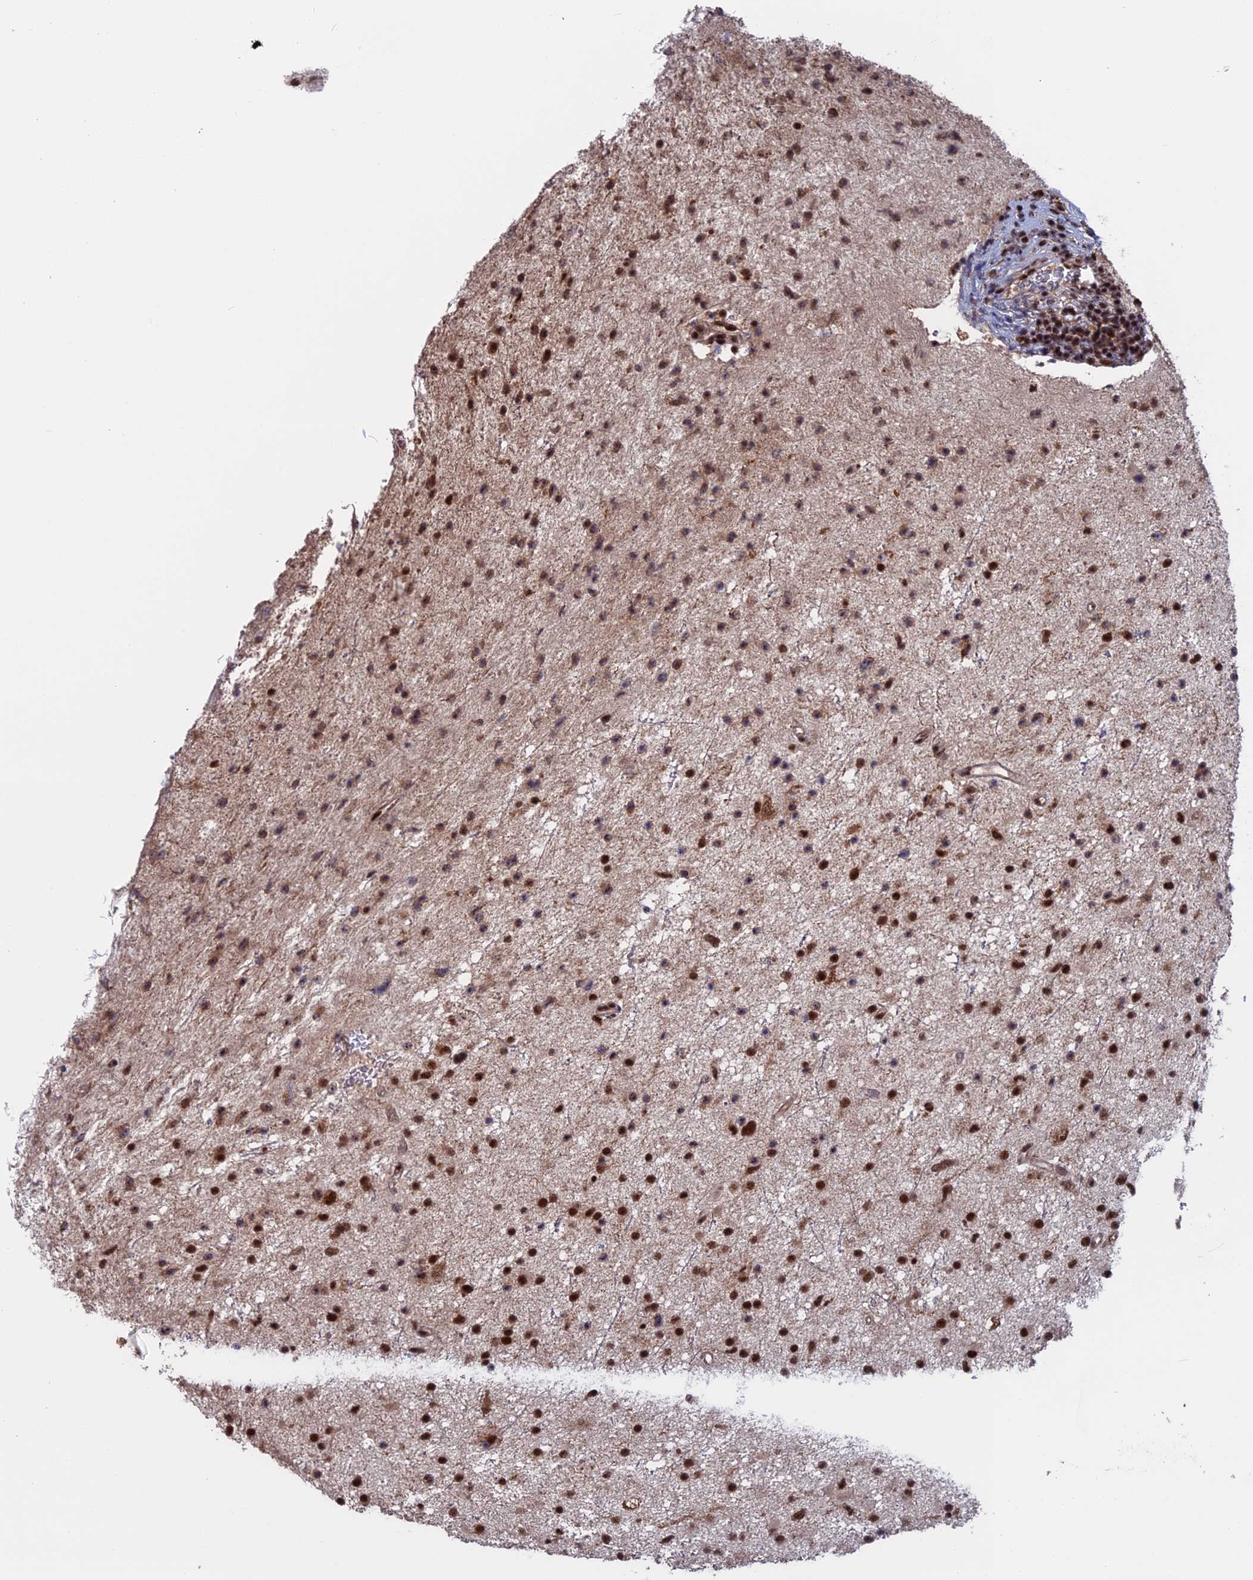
{"staining": {"intensity": "strong", "quantity": ">75%", "location": "nuclear"}, "tissue": "glioma", "cell_type": "Tumor cells", "image_type": "cancer", "snomed": [{"axis": "morphology", "description": "Glioma, malignant, Low grade"}, {"axis": "topography", "description": "Cerebral cortex"}], "caption": "Immunohistochemical staining of glioma reveals strong nuclear protein positivity in about >75% of tumor cells.", "gene": "CACTIN", "patient": {"sex": "female", "age": 39}}